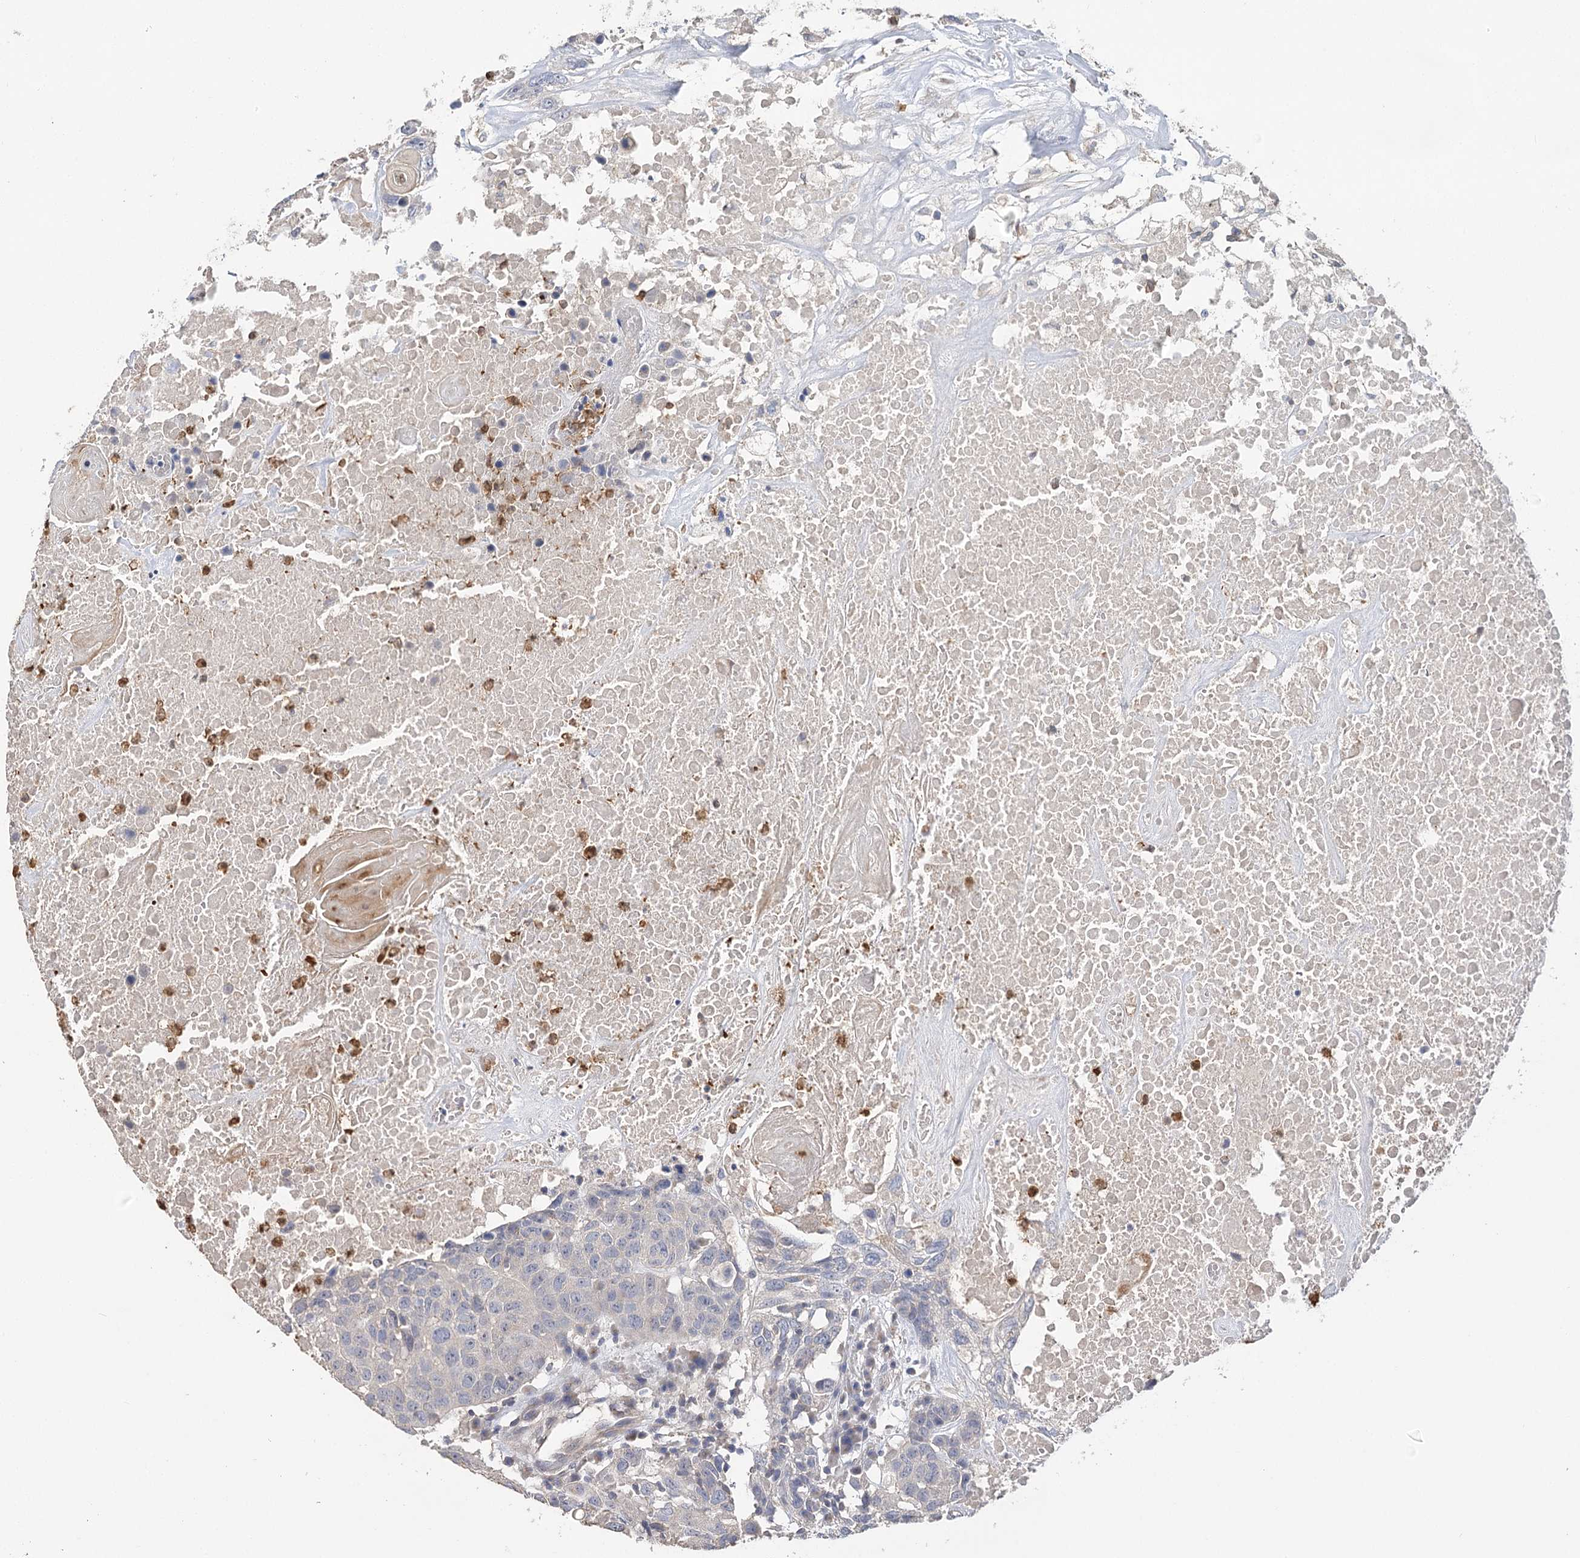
{"staining": {"intensity": "negative", "quantity": "none", "location": "none"}, "tissue": "head and neck cancer", "cell_type": "Tumor cells", "image_type": "cancer", "snomed": [{"axis": "morphology", "description": "Squamous cell carcinoma, NOS"}, {"axis": "topography", "description": "Head-Neck"}], "caption": "Image shows no protein expression in tumor cells of head and neck squamous cell carcinoma tissue.", "gene": "EPB41L5", "patient": {"sex": "male", "age": 66}}